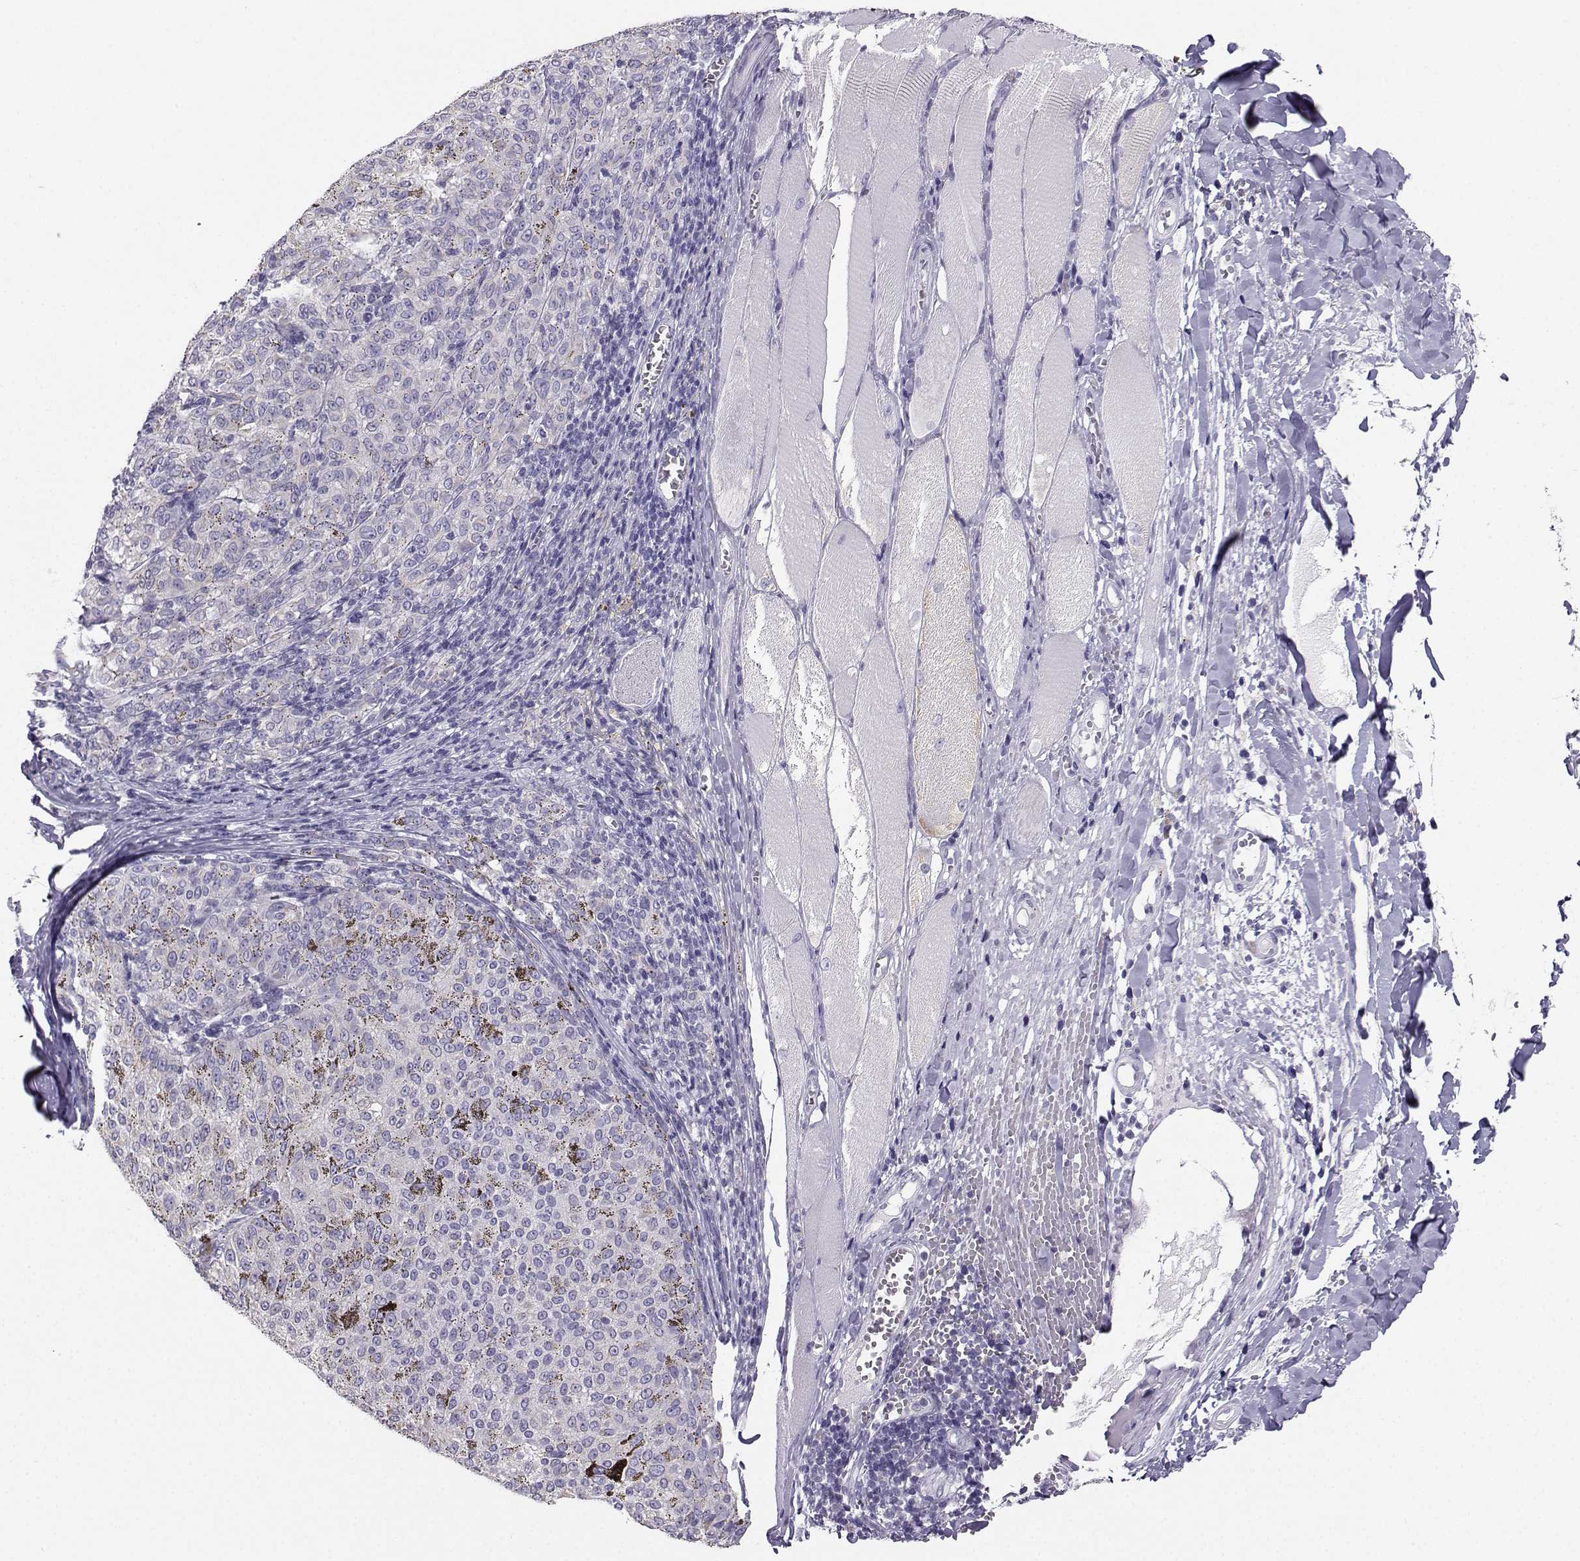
{"staining": {"intensity": "negative", "quantity": "none", "location": "none"}, "tissue": "melanoma", "cell_type": "Tumor cells", "image_type": "cancer", "snomed": [{"axis": "morphology", "description": "Malignant melanoma, NOS"}, {"axis": "topography", "description": "Skin"}], "caption": "Immunohistochemistry (IHC) micrograph of human malignant melanoma stained for a protein (brown), which demonstrates no staining in tumor cells.", "gene": "AVP", "patient": {"sex": "female", "age": 72}}